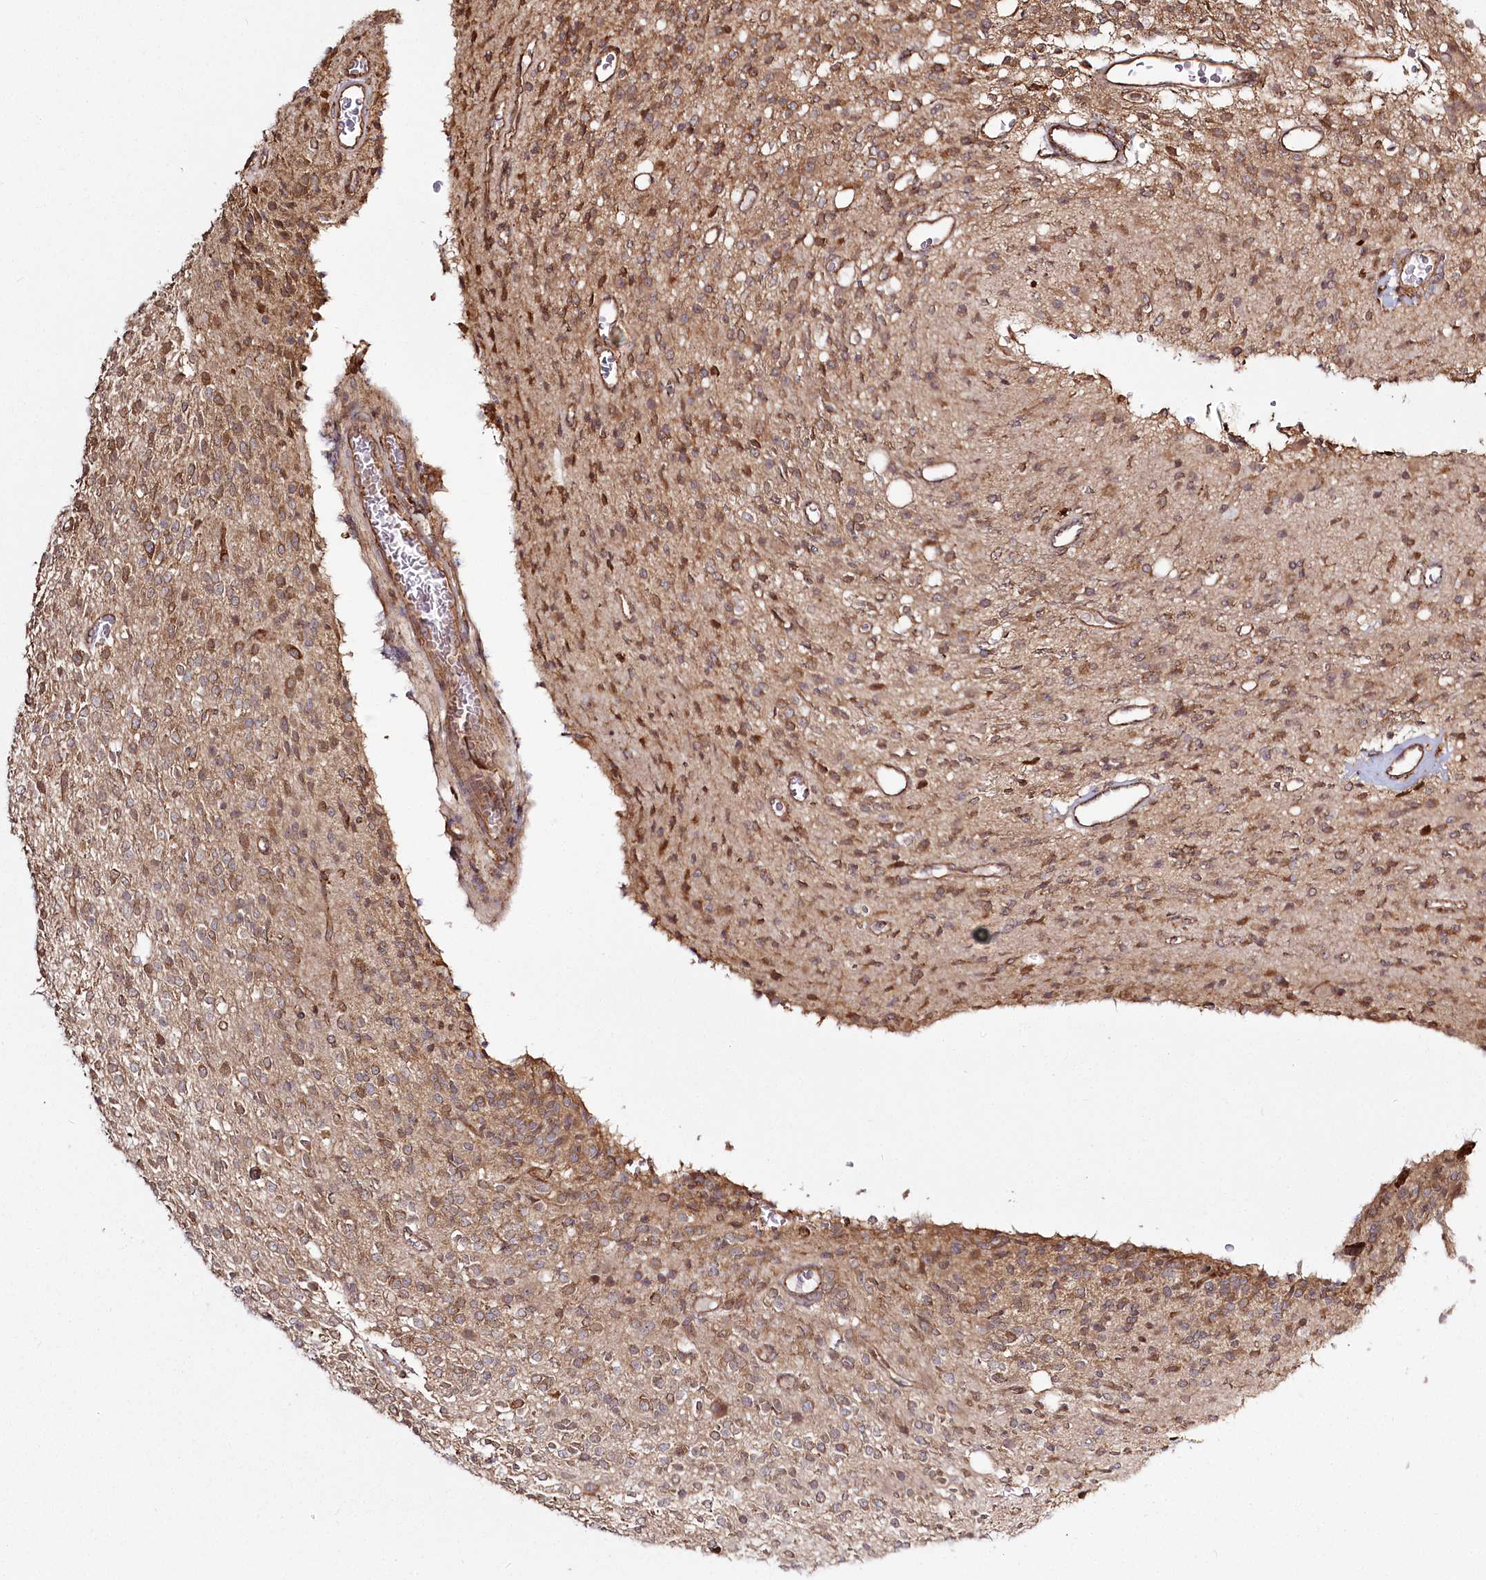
{"staining": {"intensity": "moderate", "quantity": ">75%", "location": "cytoplasmic/membranous"}, "tissue": "glioma", "cell_type": "Tumor cells", "image_type": "cancer", "snomed": [{"axis": "morphology", "description": "Glioma, malignant, High grade"}, {"axis": "topography", "description": "Brain"}], "caption": "The micrograph demonstrates a brown stain indicating the presence of a protein in the cytoplasmic/membranous of tumor cells in malignant high-grade glioma.", "gene": "FAM13A", "patient": {"sex": "male", "age": 34}}